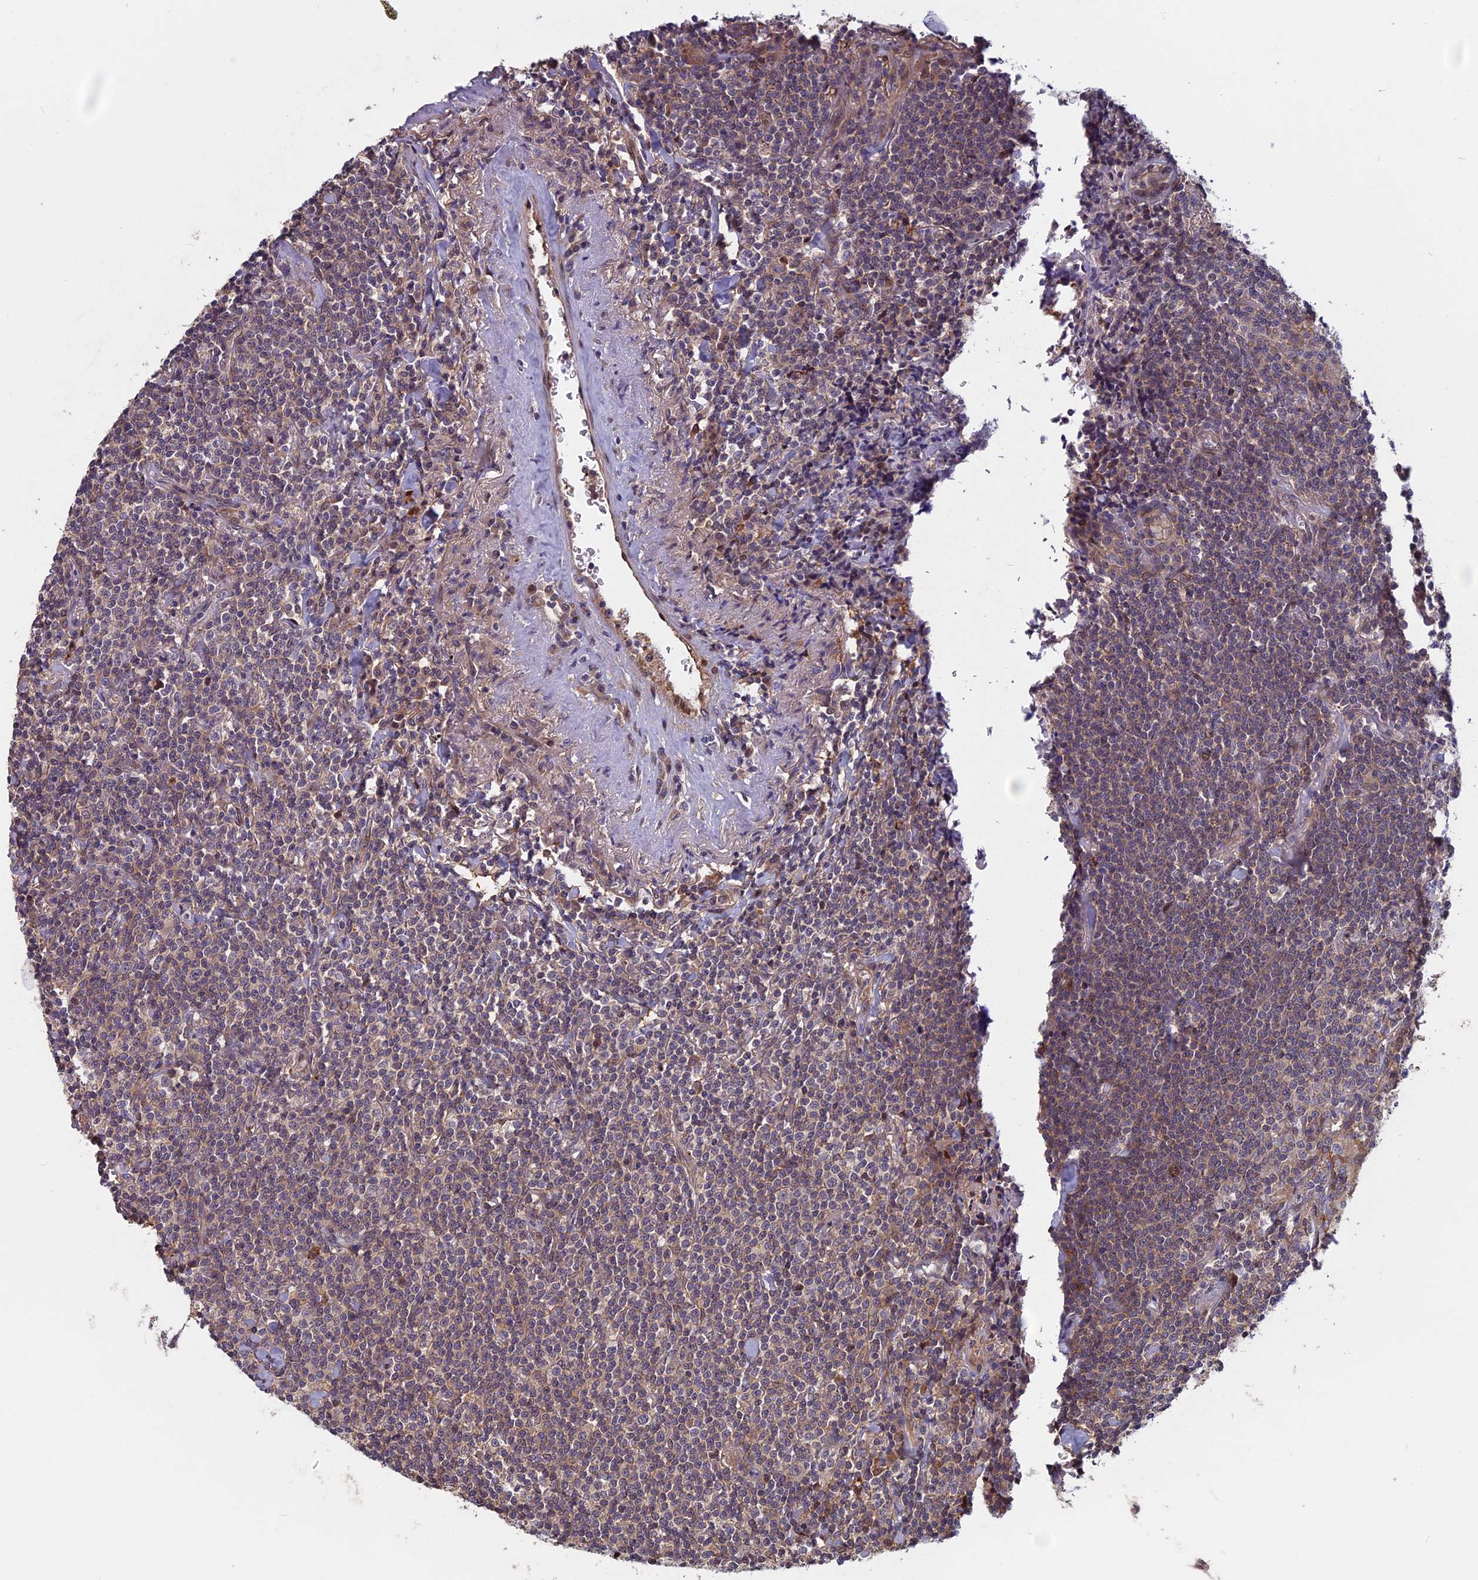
{"staining": {"intensity": "negative", "quantity": "none", "location": "none"}, "tissue": "lymphoma", "cell_type": "Tumor cells", "image_type": "cancer", "snomed": [{"axis": "morphology", "description": "Malignant lymphoma, non-Hodgkin's type, Low grade"}, {"axis": "topography", "description": "Lung"}], "caption": "The immunohistochemistry (IHC) photomicrograph has no significant staining in tumor cells of lymphoma tissue.", "gene": "SPG11", "patient": {"sex": "female", "age": 71}}